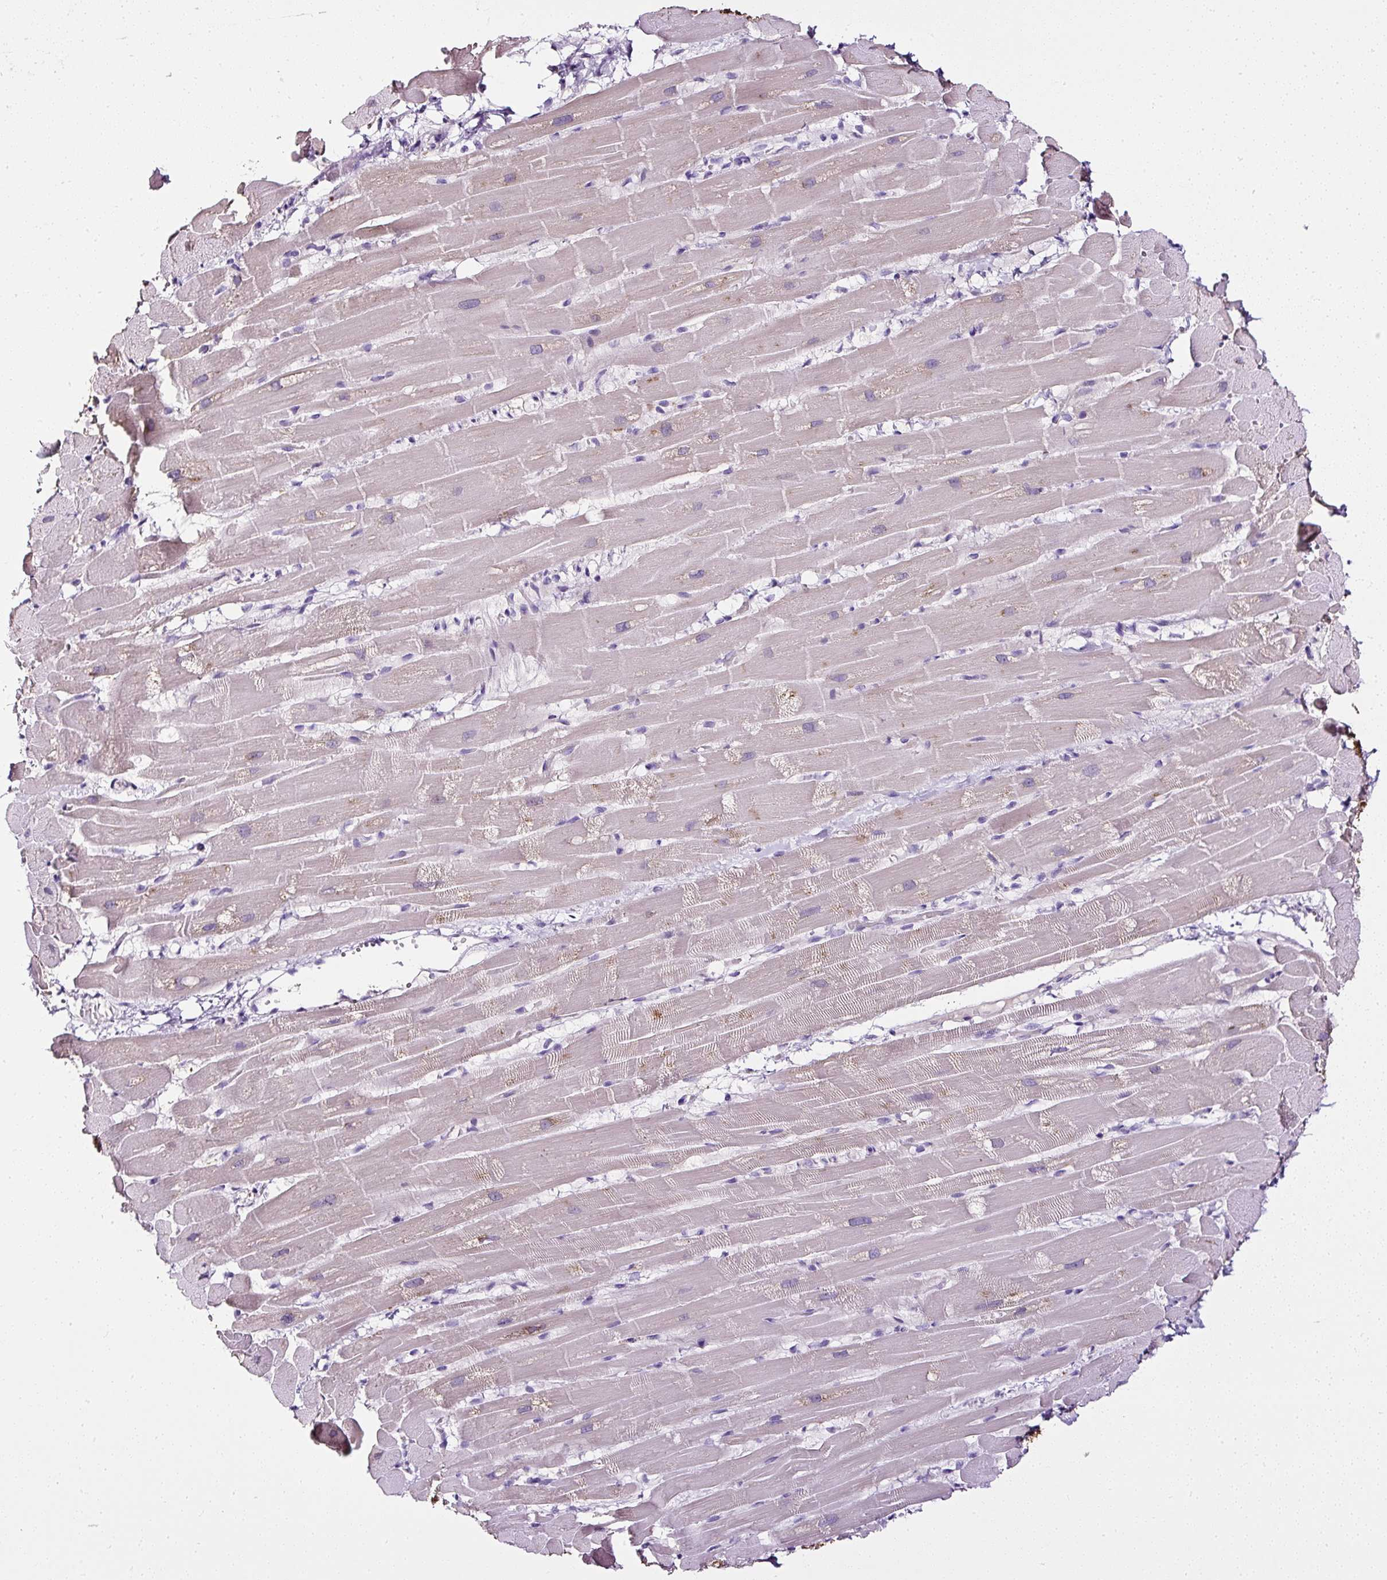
{"staining": {"intensity": "weak", "quantity": "<25%", "location": "cytoplasmic/membranous"}, "tissue": "heart muscle", "cell_type": "Cardiomyocytes", "image_type": "normal", "snomed": [{"axis": "morphology", "description": "Normal tissue, NOS"}, {"axis": "topography", "description": "Heart"}], "caption": "Immunohistochemistry (IHC) micrograph of unremarkable heart muscle stained for a protein (brown), which shows no positivity in cardiomyocytes.", "gene": "ATP2A1", "patient": {"sex": "male", "age": 37}}